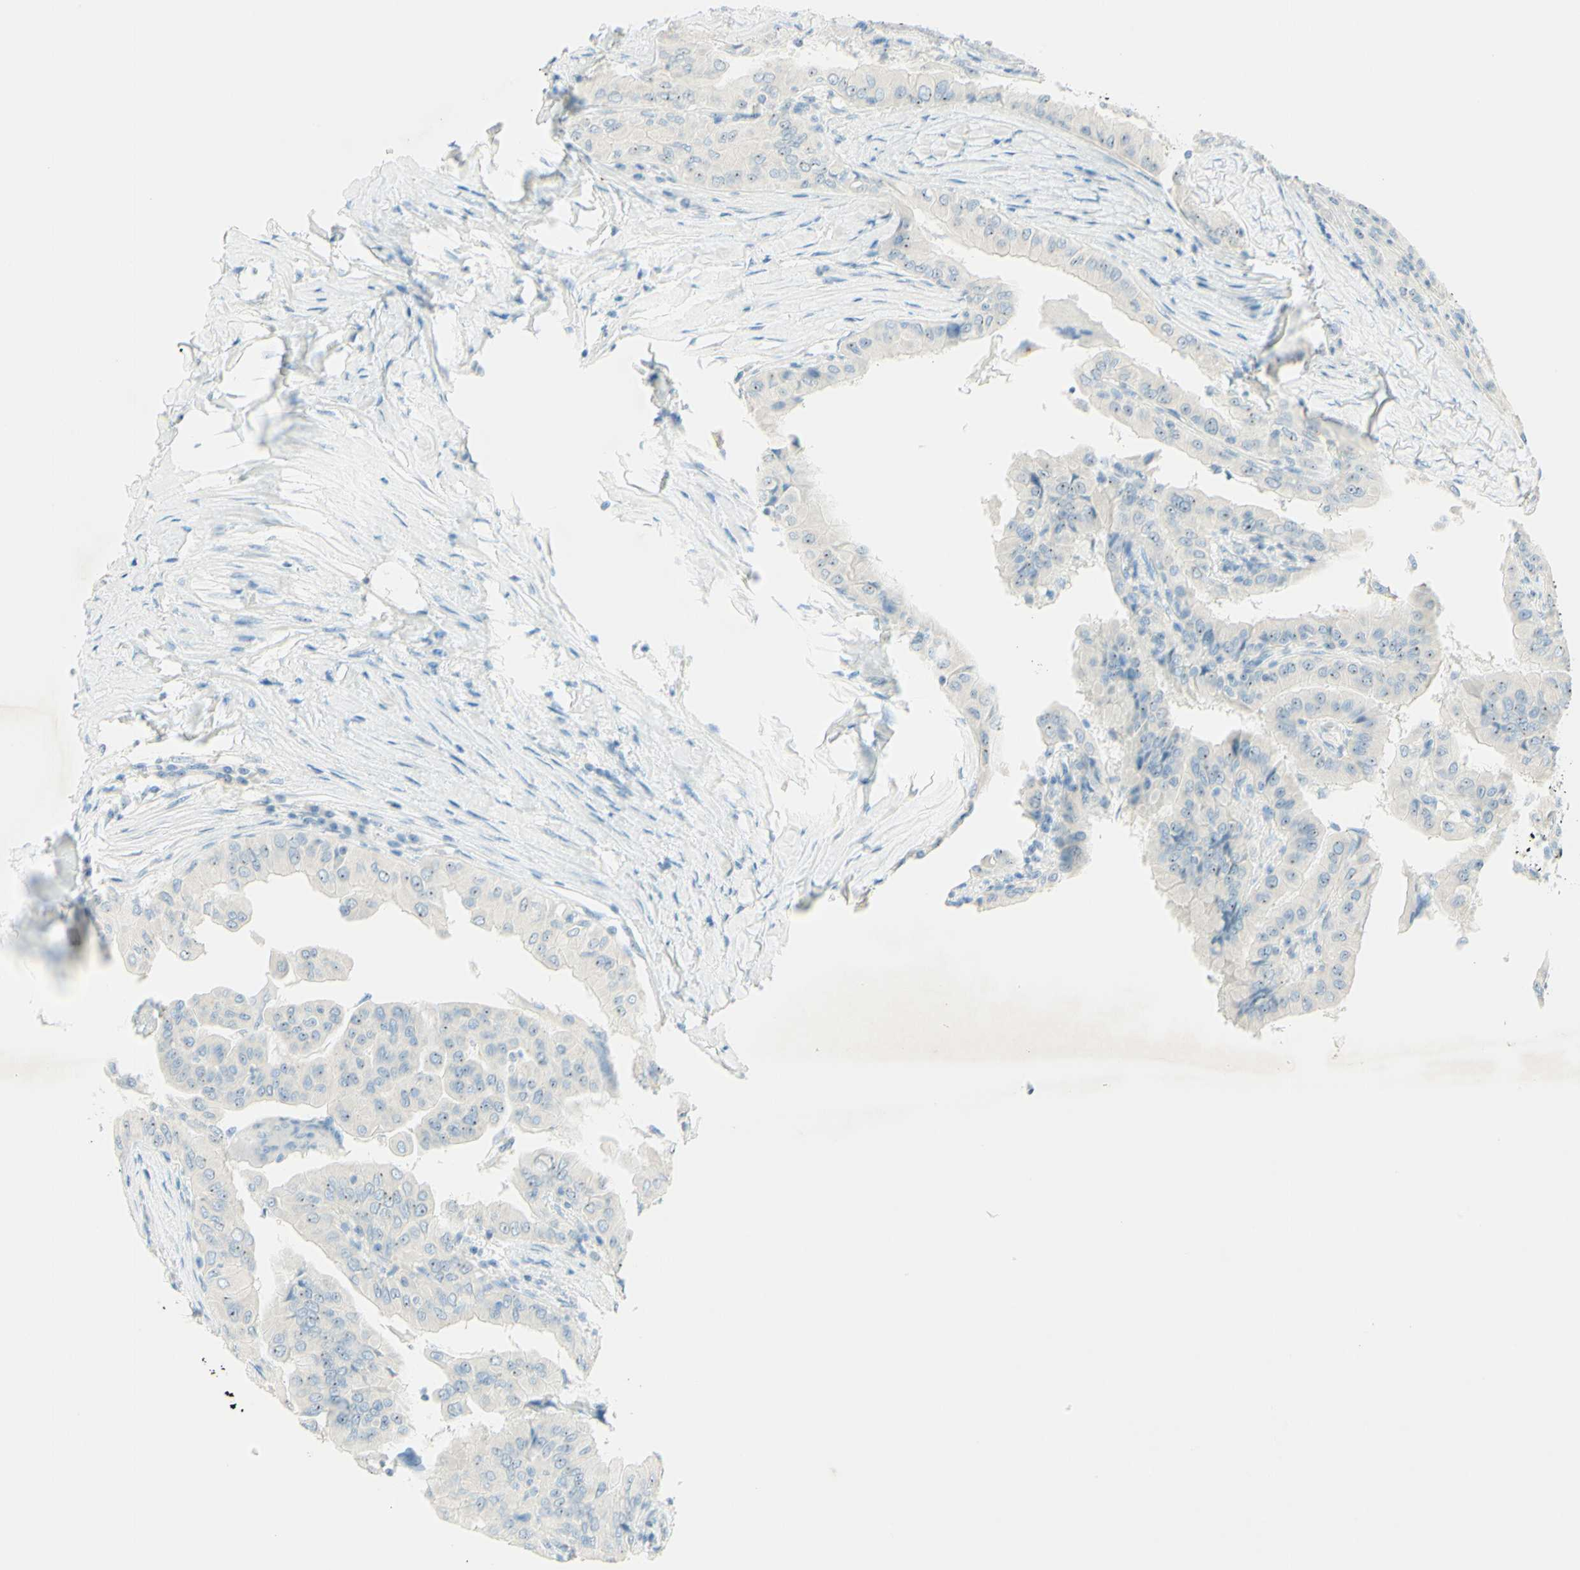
{"staining": {"intensity": "negative", "quantity": "none", "location": "none"}, "tissue": "thyroid cancer", "cell_type": "Tumor cells", "image_type": "cancer", "snomed": [{"axis": "morphology", "description": "Papillary adenocarcinoma, NOS"}, {"axis": "topography", "description": "Thyroid gland"}], "caption": "Thyroid cancer was stained to show a protein in brown. There is no significant positivity in tumor cells.", "gene": "FMR1NB", "patient": {"sex": "male", "age": 33}}